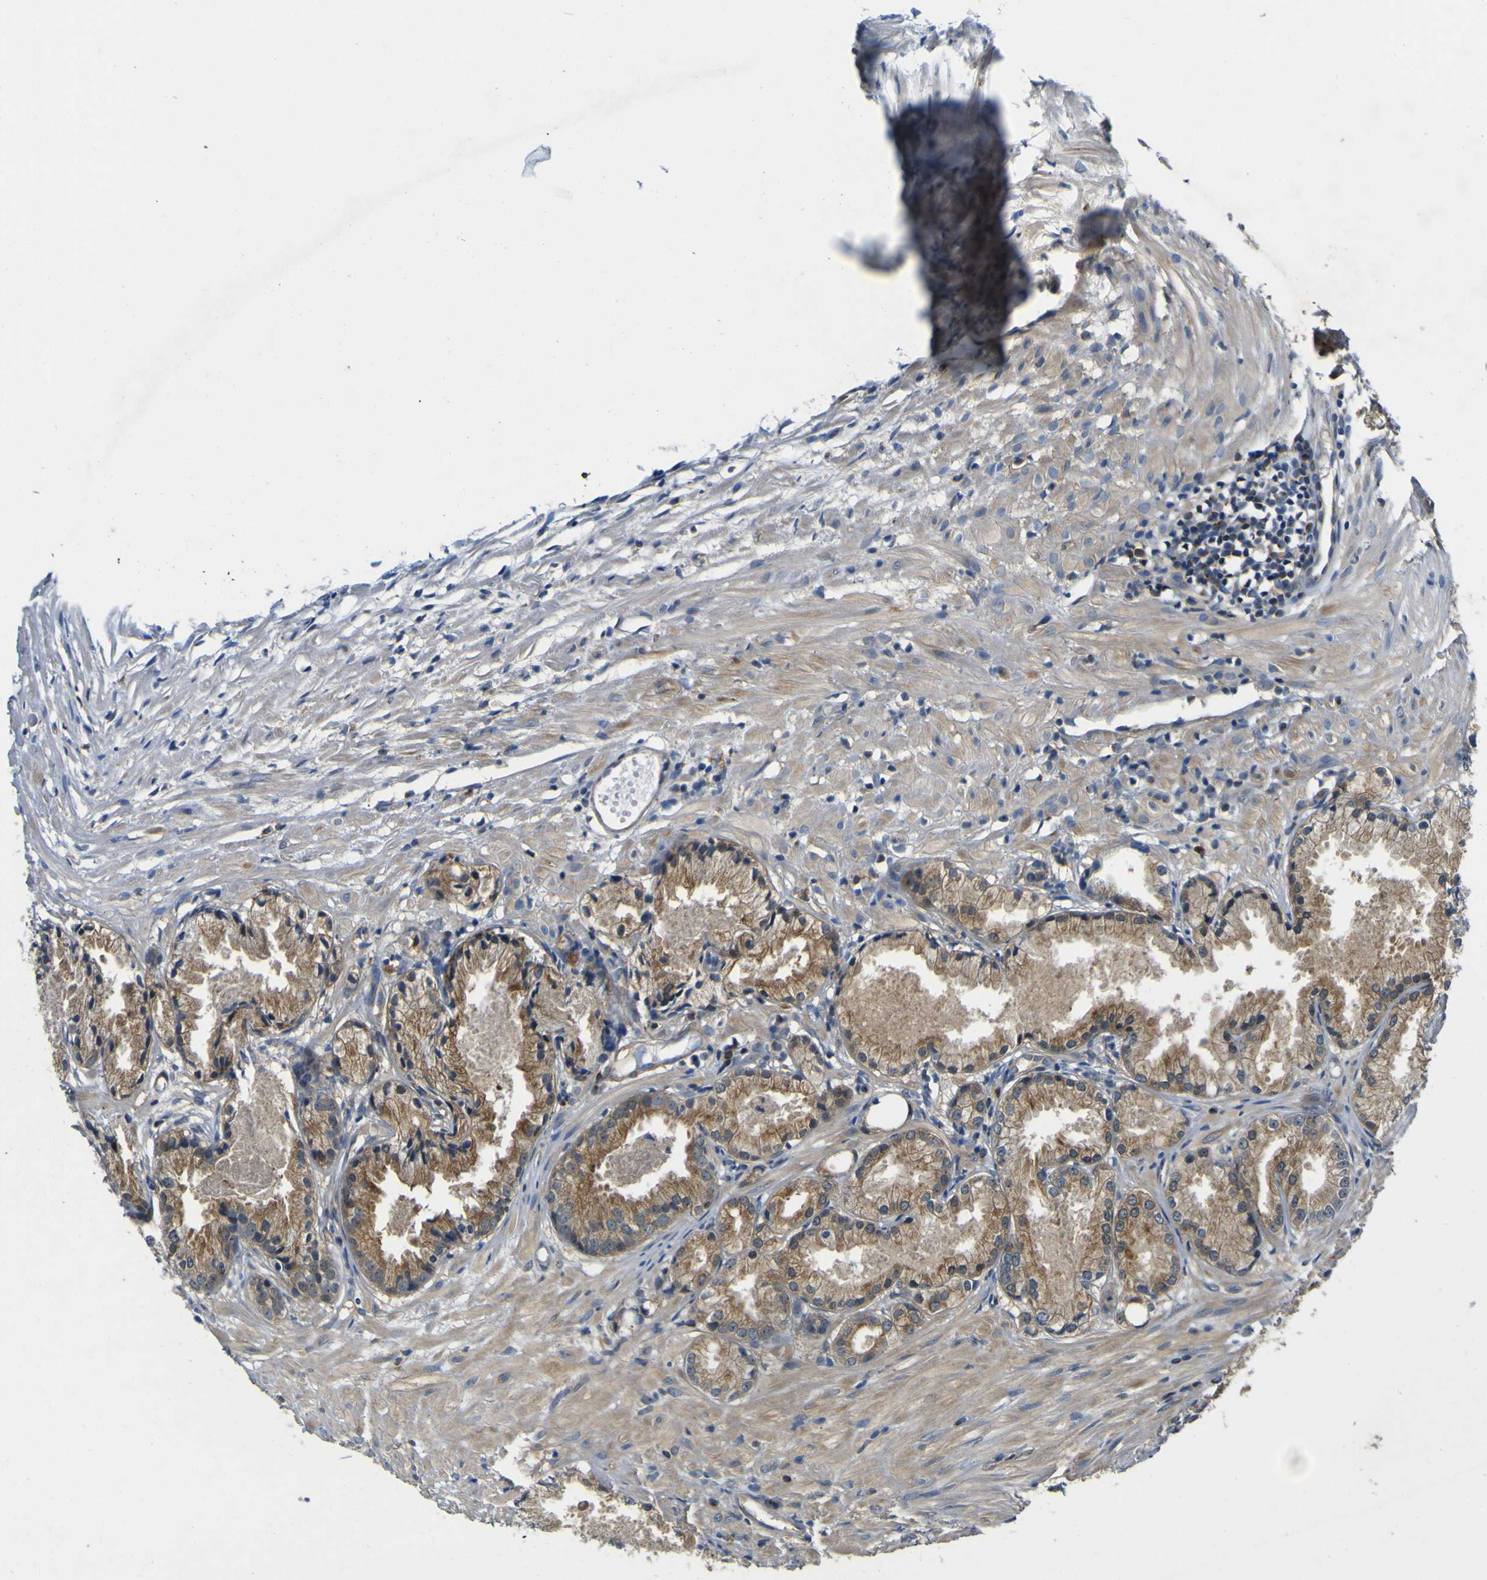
{"staining": {"intensity": "moderate", "quantity": ">75%", "location": "cytoplasmic/membranous"}, "tissue": "prostate cancer", "cell_type": "Tumor cells", "image_type": "cancer", "snomed": [{"axis": "morphology", "description": "Adenocarcinoma, Low grade"}, {"axis": "topography", "description": "Prostate"}], "caption": "The immunohistochemical stain highlights moderate cytoplasmic/membranous expression in tumor cells of prostate cancer (low-grade adenocarcinoma) tissue.", "gene": "EML2", "patient": {"sex": "male", "age": 72}}